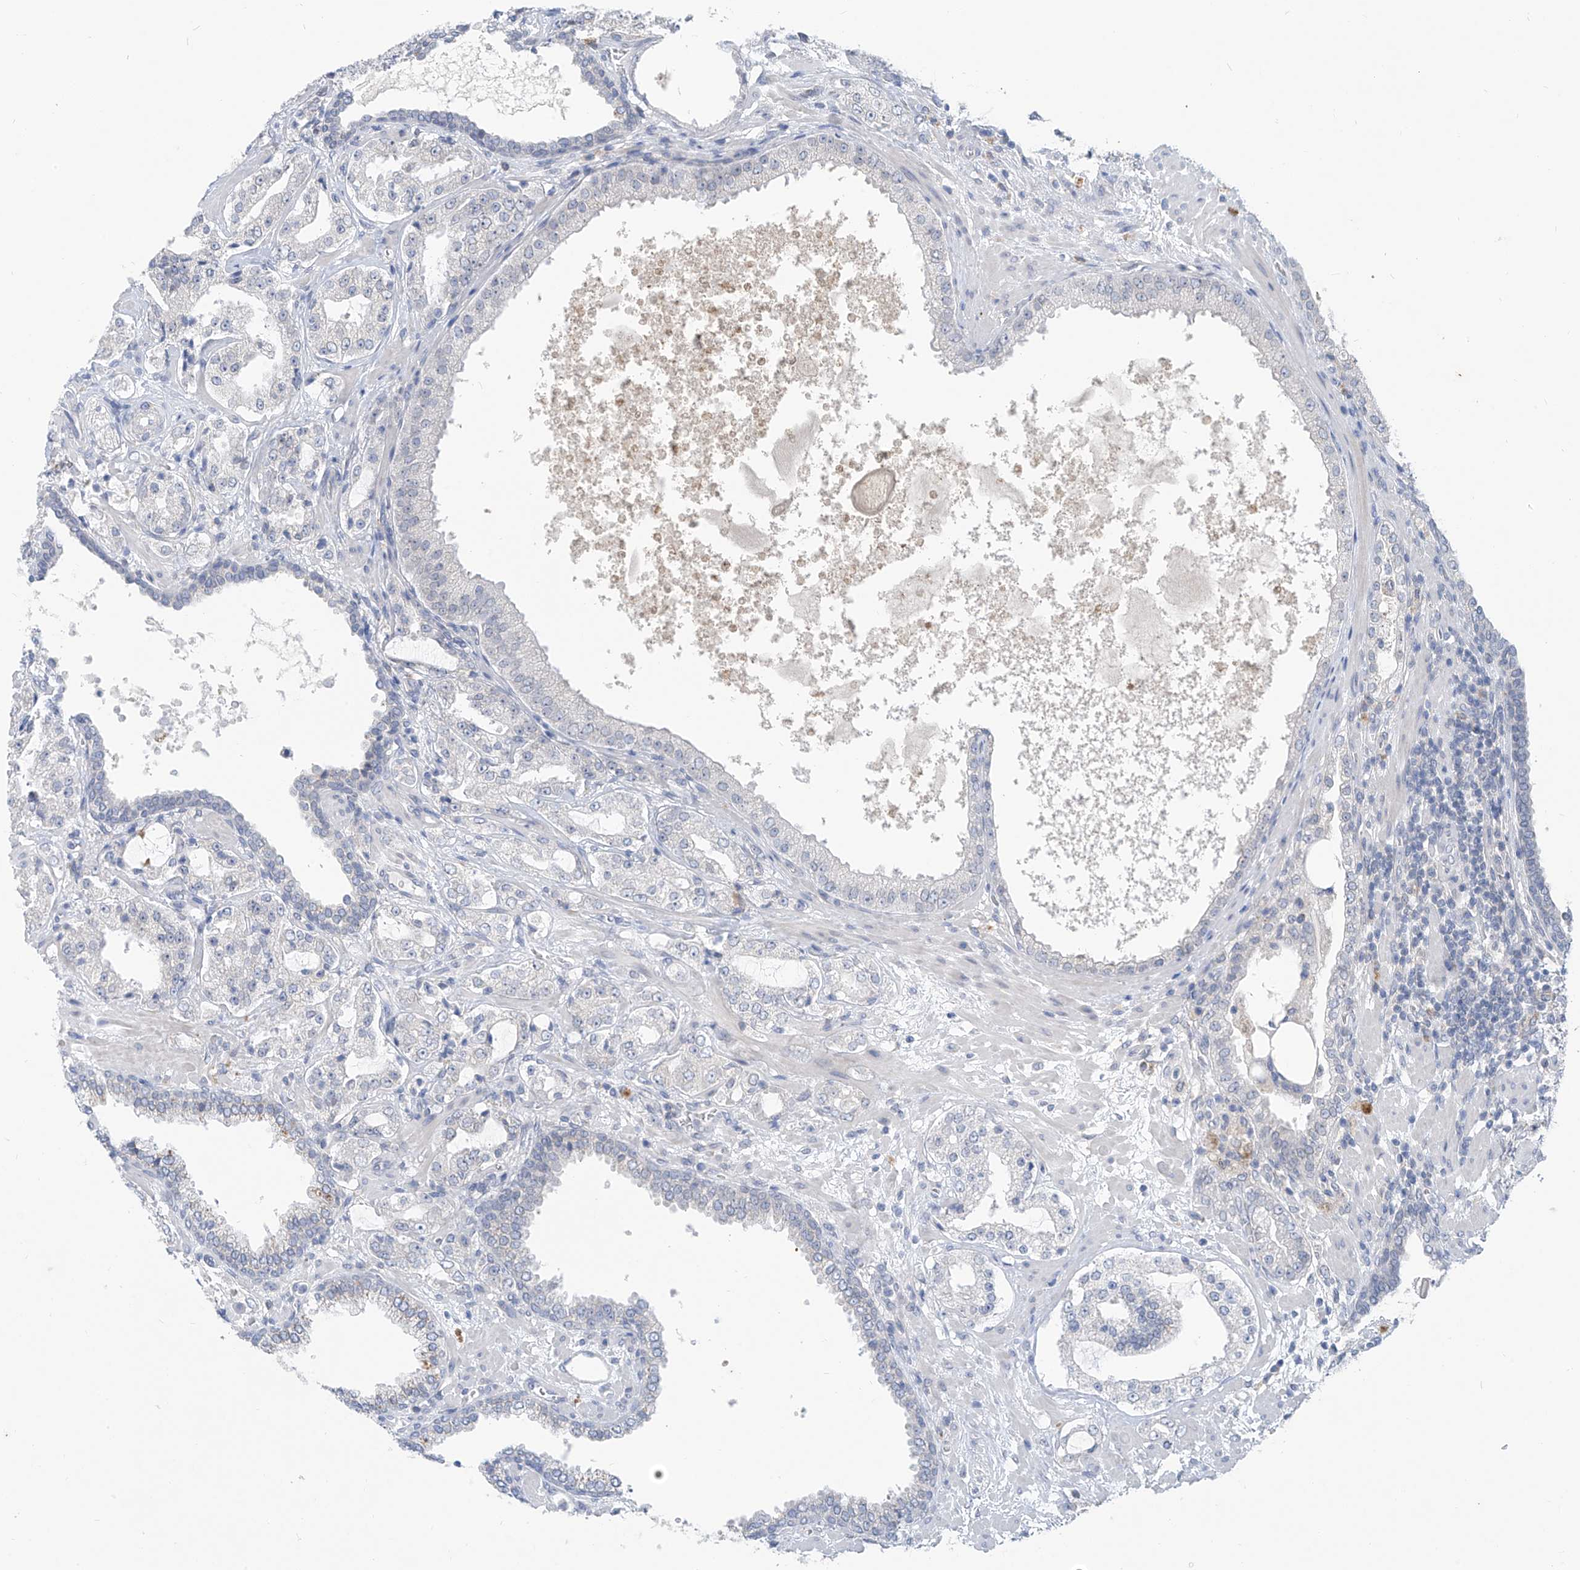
{"staining": {"intensity": "negative", "quantity": "none", "location": "none"}, "tissue": "prostate cancer", "cell_type": "Tumor cells", "image_type": "cancer", "snomed": [{"axis": "morphology", "description": "Adenocarcinoma, High grade"}, {"axis": "topography", "description": "Prostate"}], "caption": "Tumor cells are negative for protein expression in human prostate adenocarcinoma (high-grade).", "gene": "KRTAP25-1", "patient": {"sex": "male", "age": 64}}